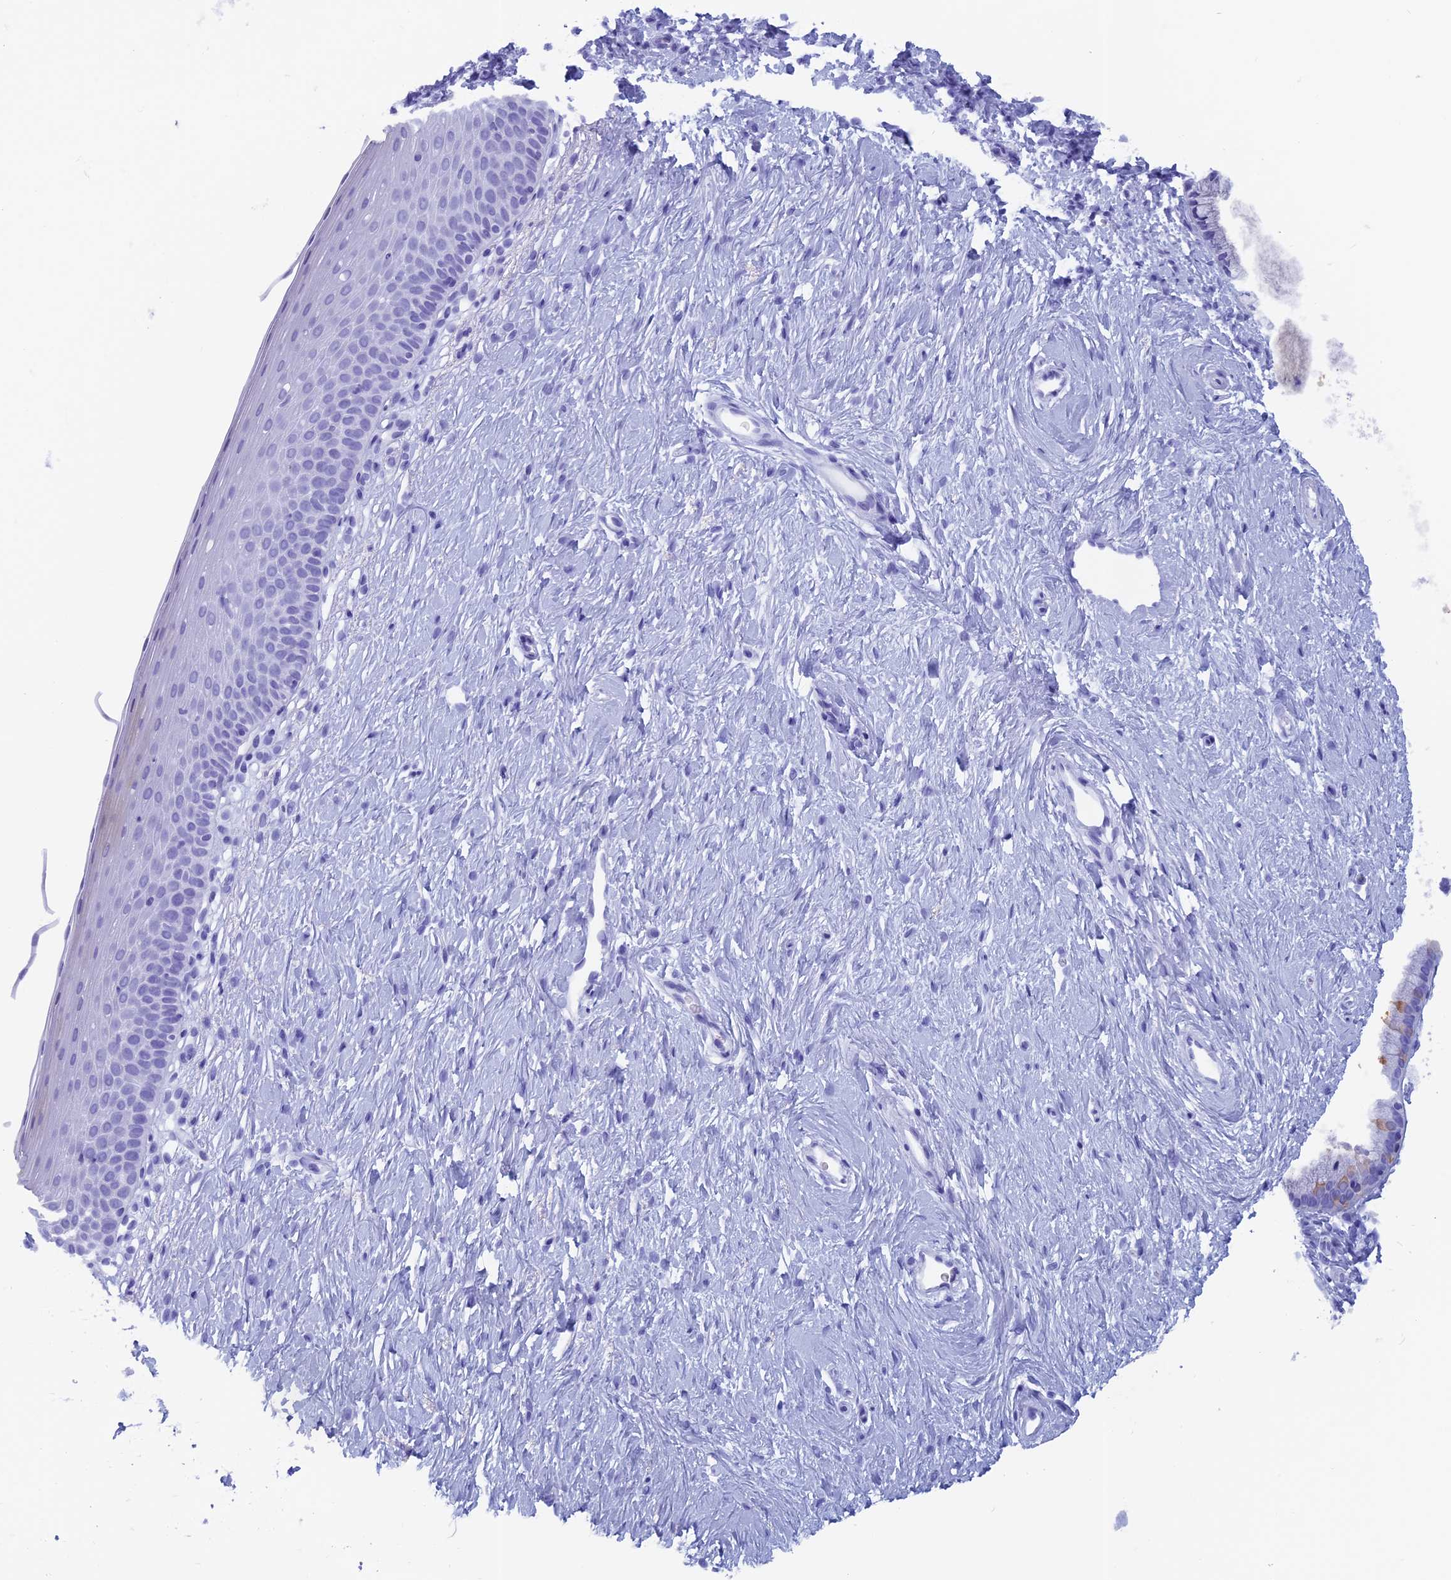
{"staining": {"intensity": "moderate", "quantity": "<25%", "location": "cytoplasmic/membranous"}, "tissue": "cervix", "cell_type": "Glandular cells", "image_type": "normal", "snomed": [{"axis": "morphology", "description": "Normal tissue, NOS"}, {"axis": "topography", "description": "Cervix"}], "caption": "IHC staining of normal cervix, which displays low levels of moderate cytoplasmic/membranous staining in approximately <25% of glandular cells indicating moderate cytoplasmic/membranous protein expression. The staining was performed using DAB (brown) for protein detection and nuclei were counterstained in hematoxylin (blue).", "gene": "CAPS", "patient": {"sex": "female", "age": 57}}